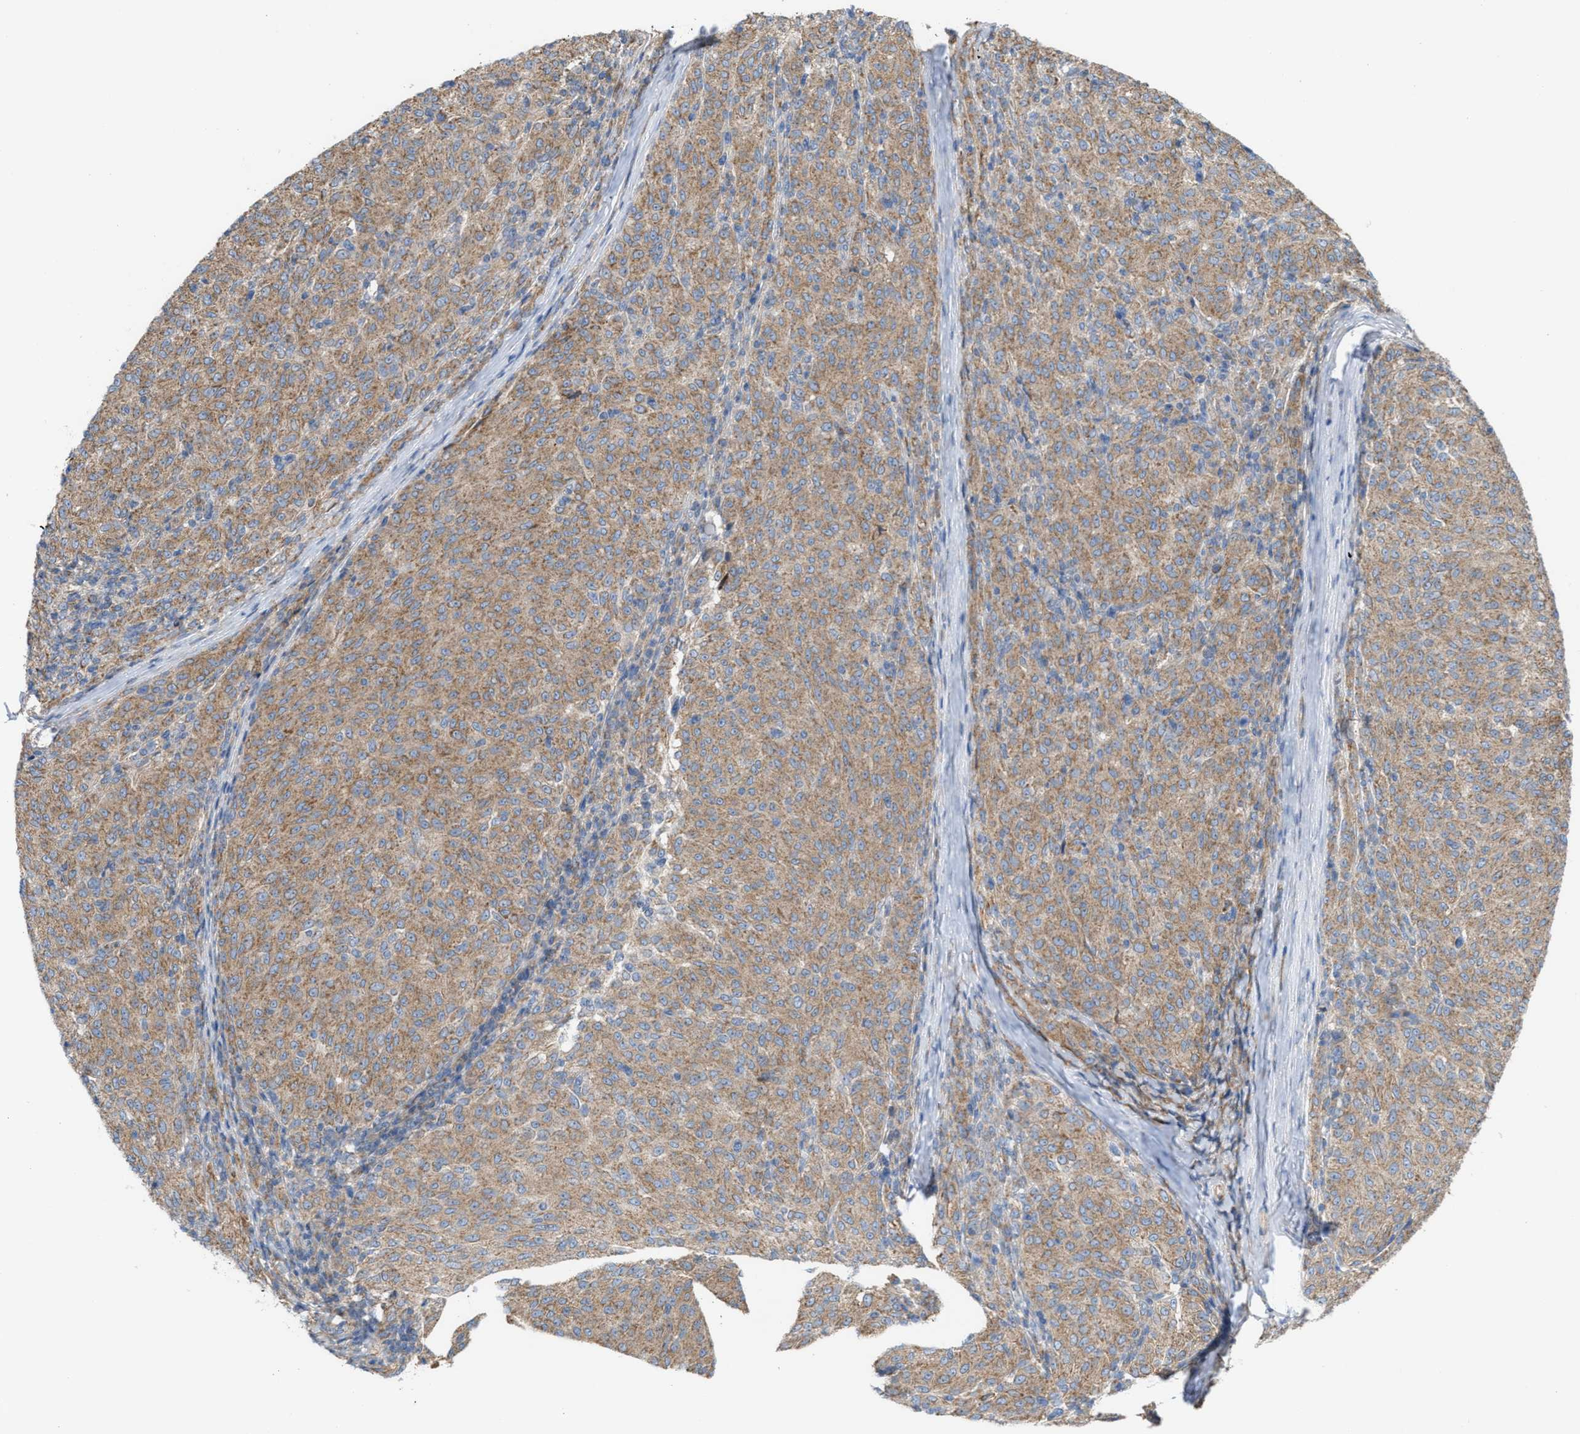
{"staining": {"intensity": "weak", "quantity": ">75%", "location": "cytoplasmic/membranous"}, "tissue": "melanoma", "cell_type": "Tumor cells", "image_type": "cancer", "snomed": [{"axis": "morphology", "description": "Malignant melanoma, NOS"}, {"axis": "topography", "description": "Skin"}], "caption": "Melanoma was stained to show a protein in brown. There is low levels of weak cytoplasmic/membranous staining in approximately >75% of tumor cells.", "gene": "OXSM", "patient": {"sex": "female", "age": 72}}